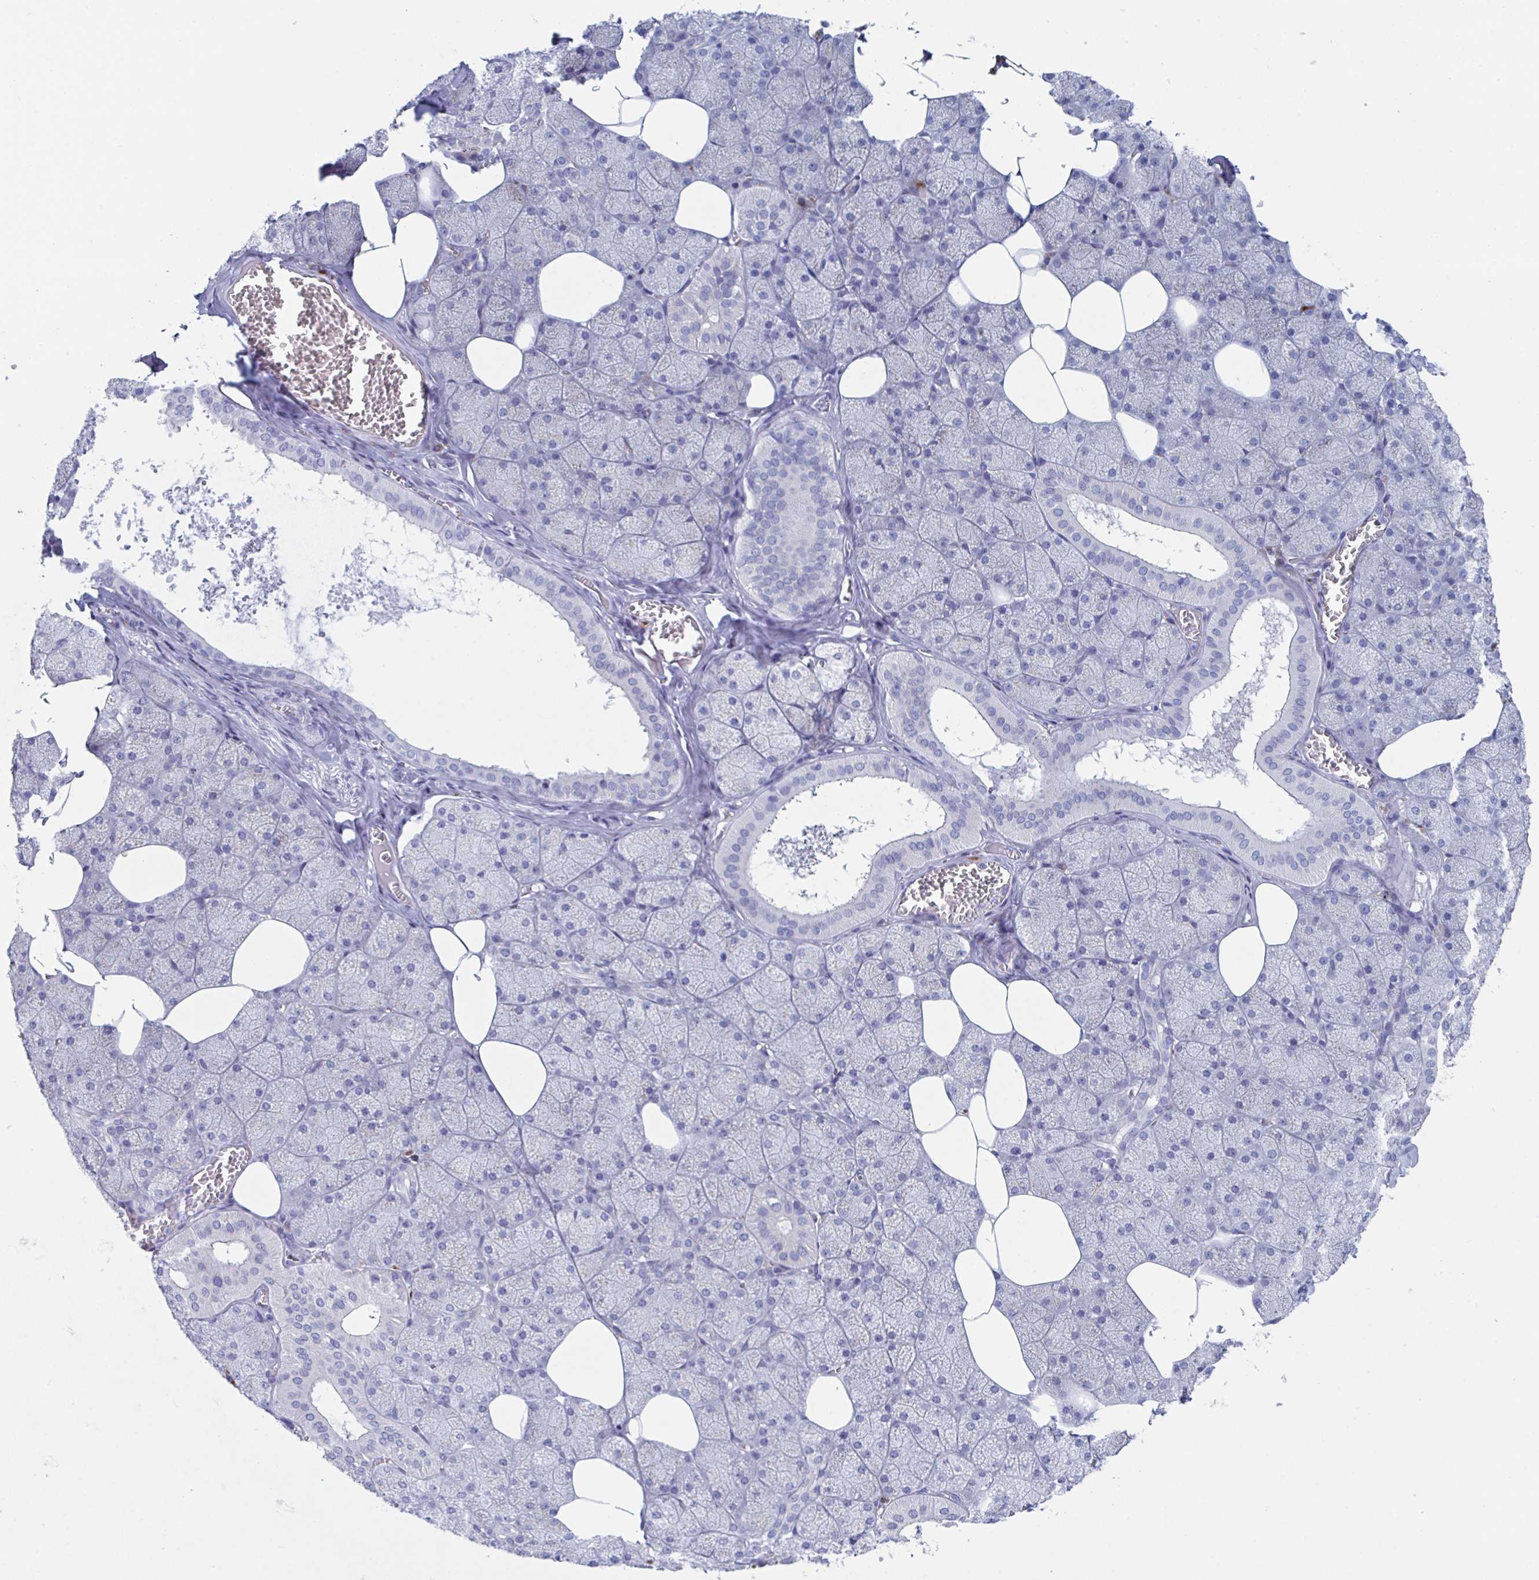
{"staining": {"intensity": "negative", "quantity": "none", "location": "none"}, "tissue": "salivary gland", "cell_type": "Glandular cells", "image_type": "normal", "snomed": [{"axis": "morphology", "description": "Normal tissue, NOS"}, {"axis": "topography", "description": "Salivary gland"}, {"axis": "topography", "description": "Peripheral nerve tissue"}], "caption": "Image shows no protein staining in glandular cells of unremarkable salivary gland. (IHC, brightfield microscopy, high magnification).", "gene": "NT5C3B", "patient": {"sex": "male", "age": 38}}